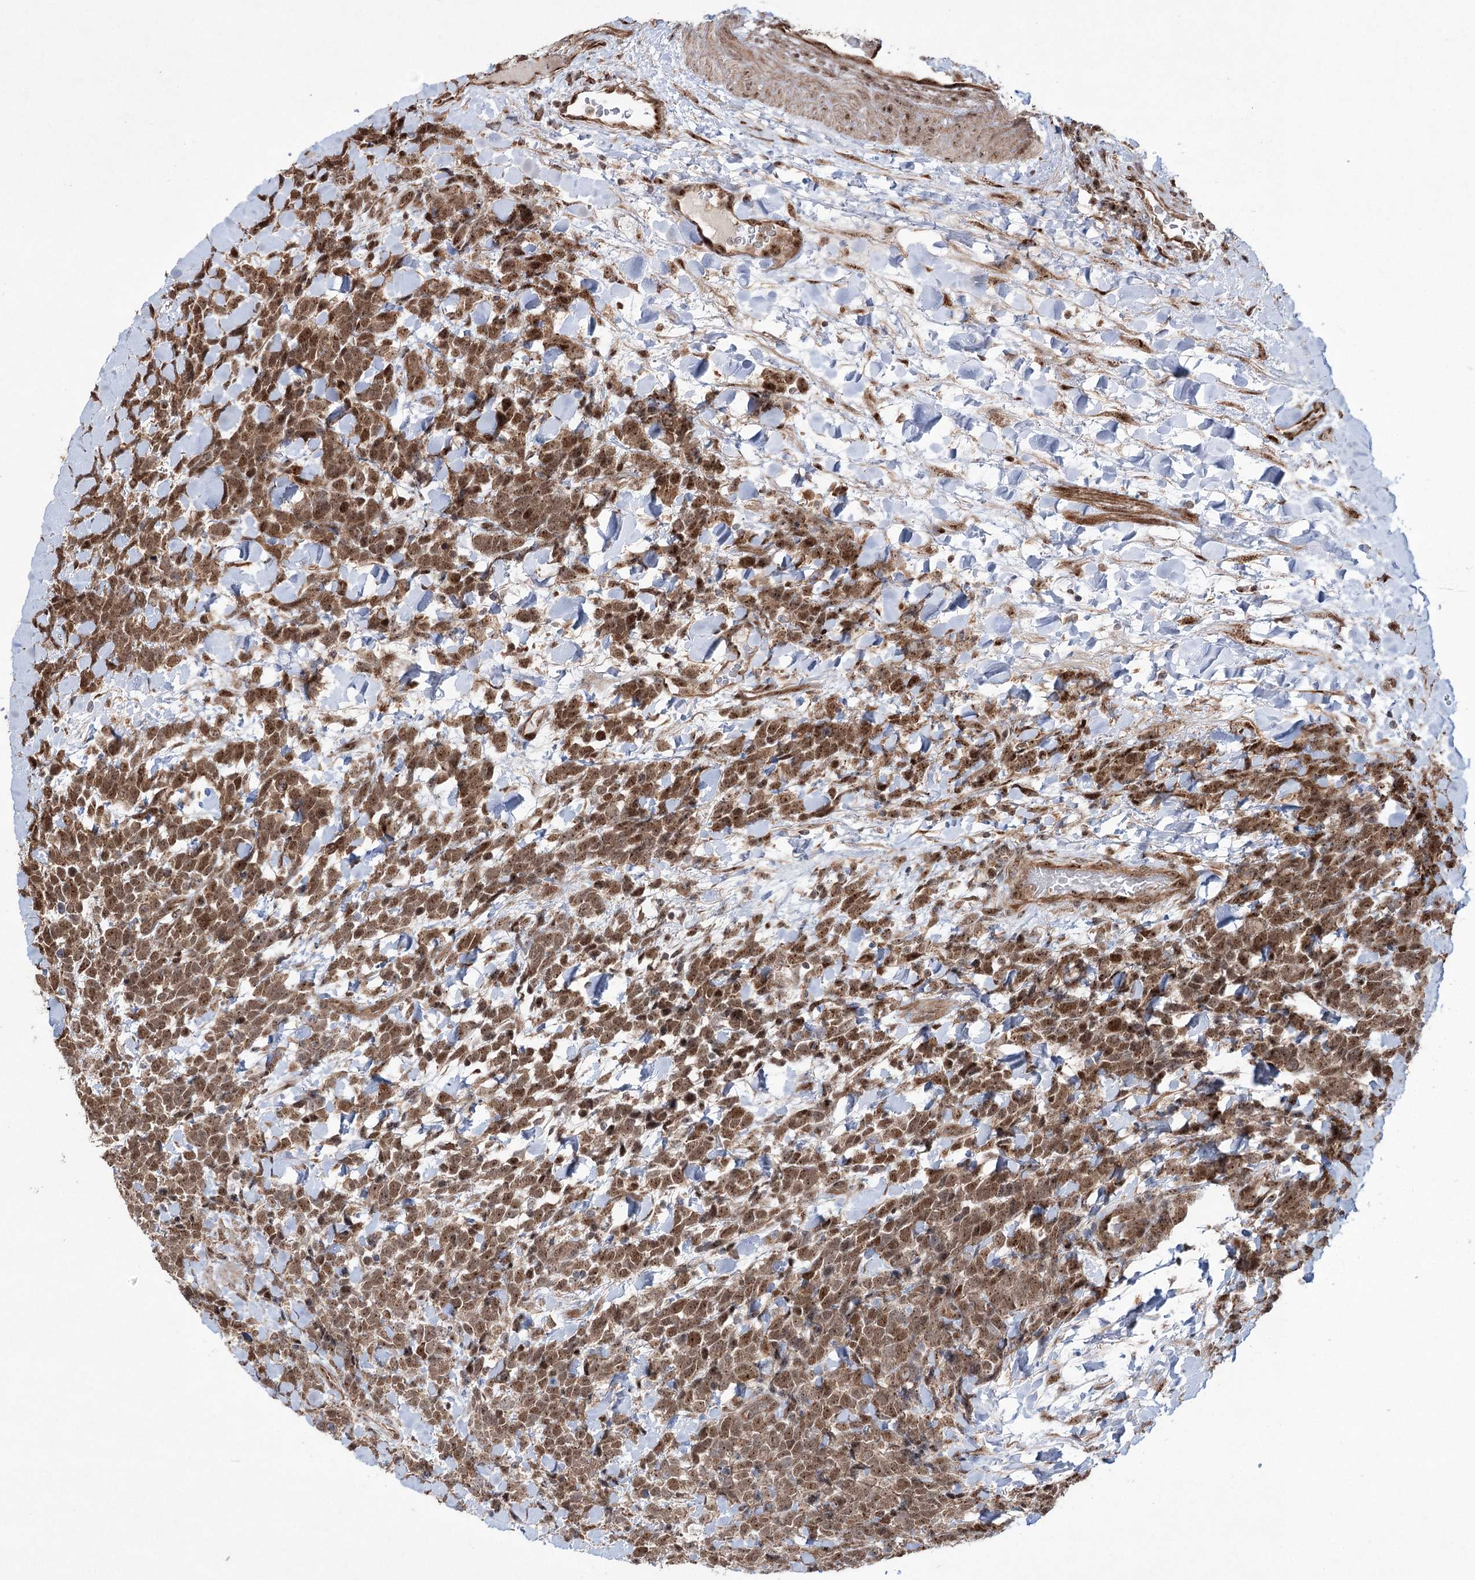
{"staining": {"intensity": "moderate", "quantity": ">75%", "location": "cytoplasmic/membranous,nuclear"}, "tissue": "urothelial cancer", "cell_type": "Tumor cells", "image_type": "cancer", "snomed": [{"axis": "morphology", "description": "Urothelial carcinoma, High grade"}, {"axis": "topography", "description": "Urinary bladder"}], "caption": "Immunohistochemistry (IHC) of human high-grade urothelial carcinoma reveals medium levels of moderate cytoplasmic/membranous and nuclear staining in about >75% of tumor cells.", "gene": "SERINC5", "patient": {"sex": "female", "age": 82}}